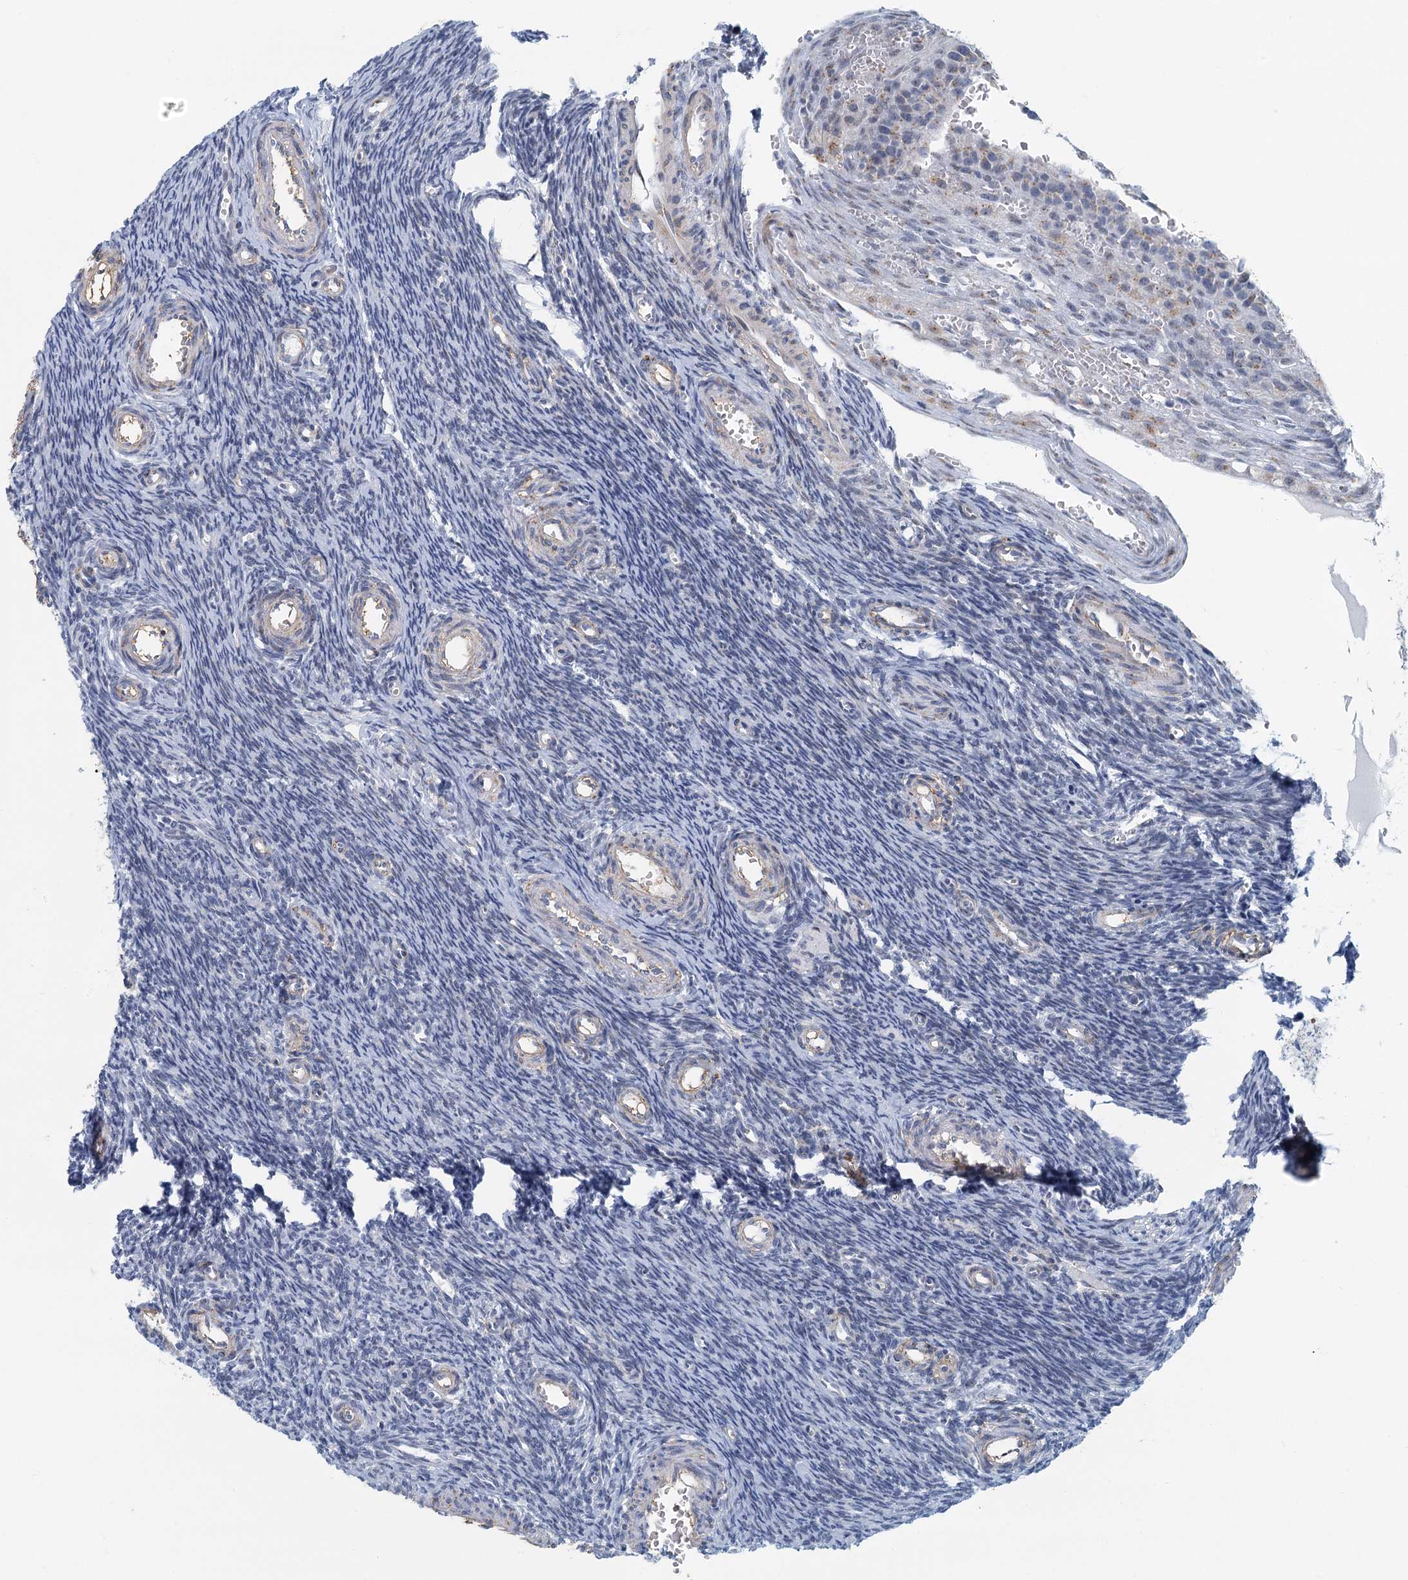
{"staining": {"intensity": "negative", "quantity": "none", "location": "none"}, "tissue": "ovary", "cell_type": "Ovarian stroma cells", "image_type": "normal", "snomed": [{"axis": "morphology", "description": "Normal tissue, NOS"}, {"axis": "topography", "description": "Ovary"}], "caption": "Immunohistochemistry (IHC) of benign human ovary demonstrates no expression in ovarian stroma cells.", "gene": "ZNF527", "patient": {"sex": "female", "age": 39}}